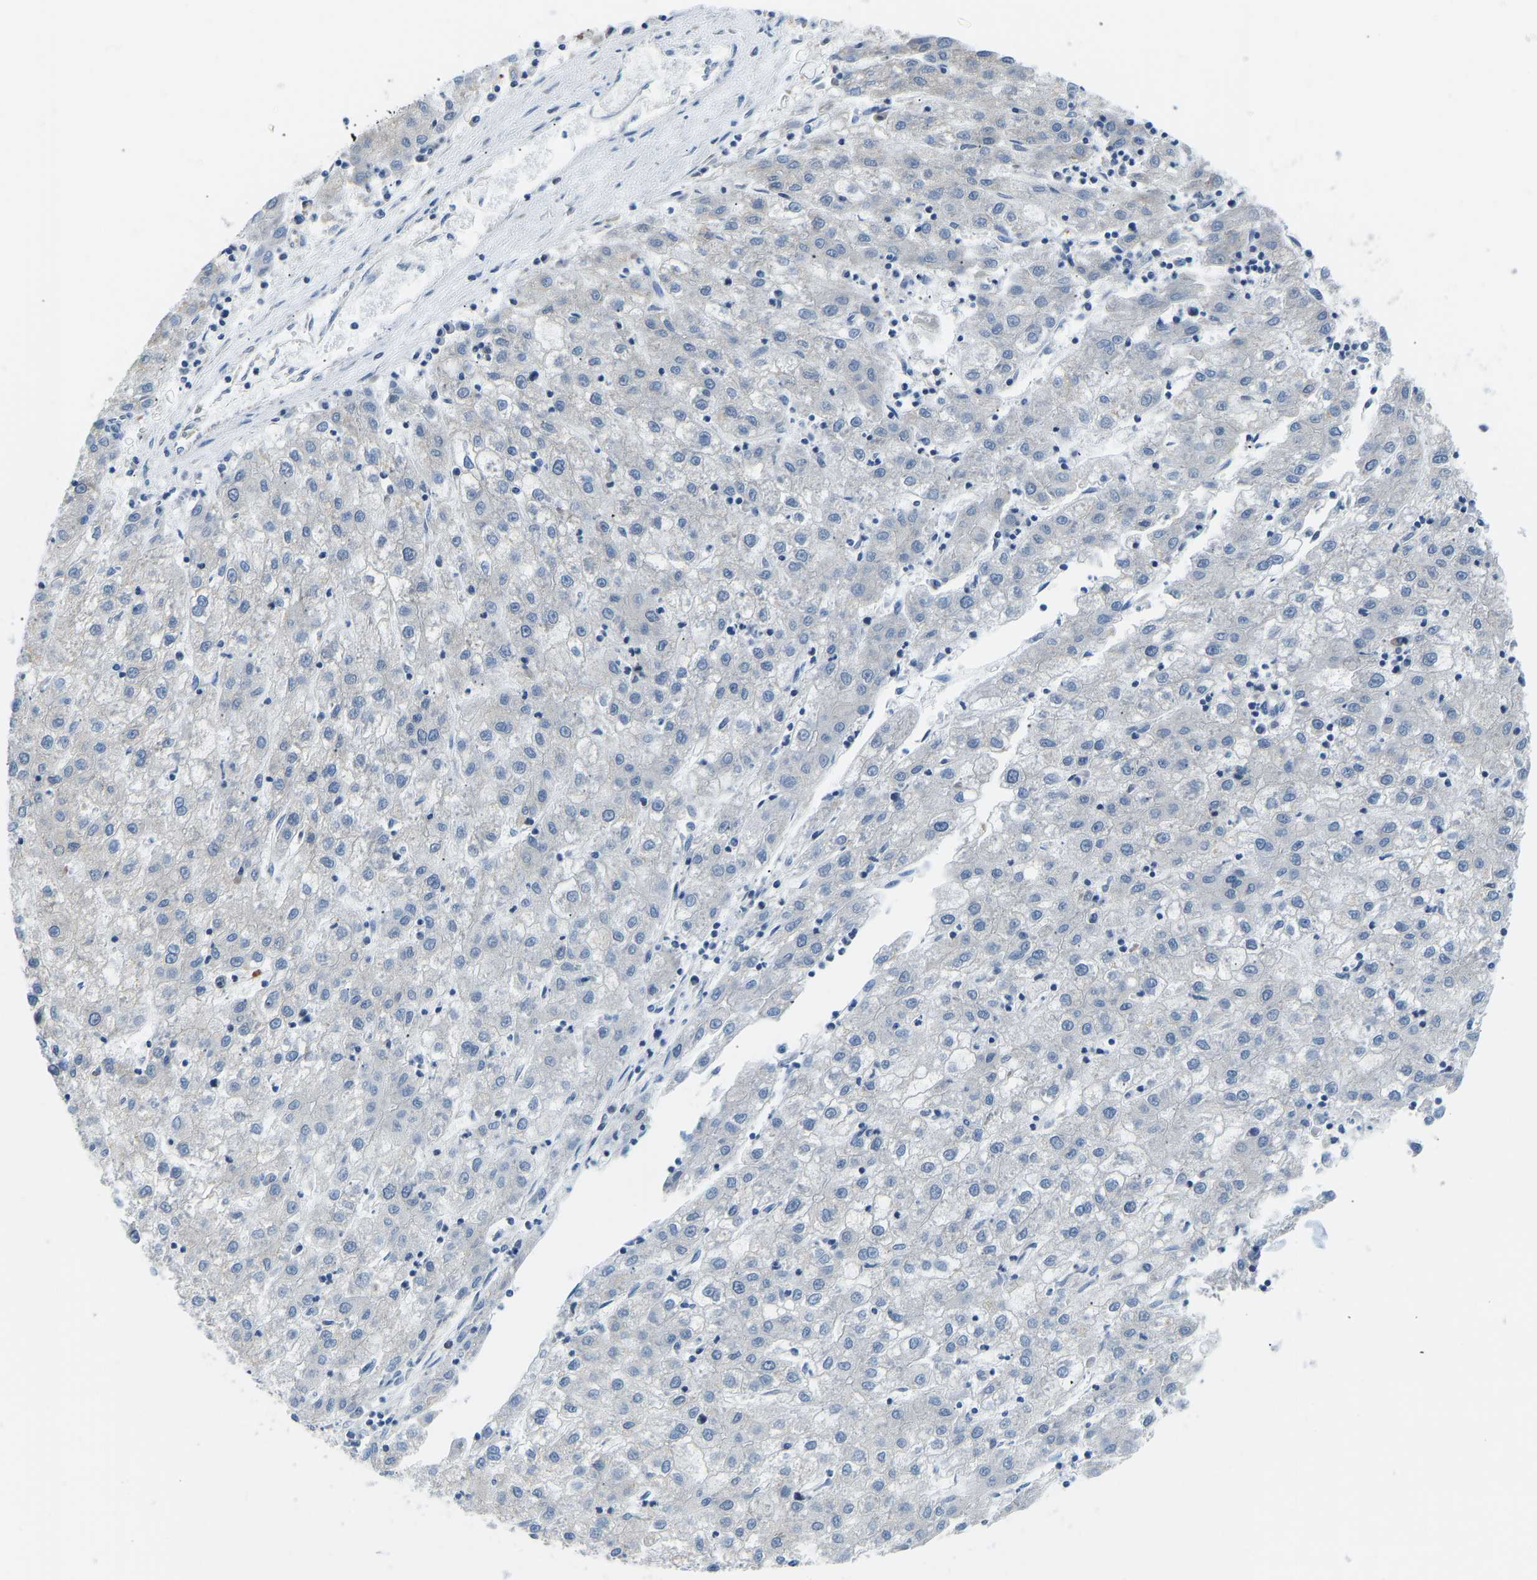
{"staining": {"intensity": "negative", "quantity": "none", "location": "none"}, "tissue": "liver cancer", "cell_type": "Tumor cells", "image_type": "cancer", "snomed": [{"axis": "morphology", "description": "Carcinoma, Hepatocellular, NOS"}, {"axis": "topography", "description": "Liver"}], "caption": "Immunohistochemistry (IHC) micrograph of human liver hepatocellular carcinoma stained for a protein (brown), which displays no staining in tumor cells.", "gene": "VRK1", "patient": {"sex": "male", "age": 72}}